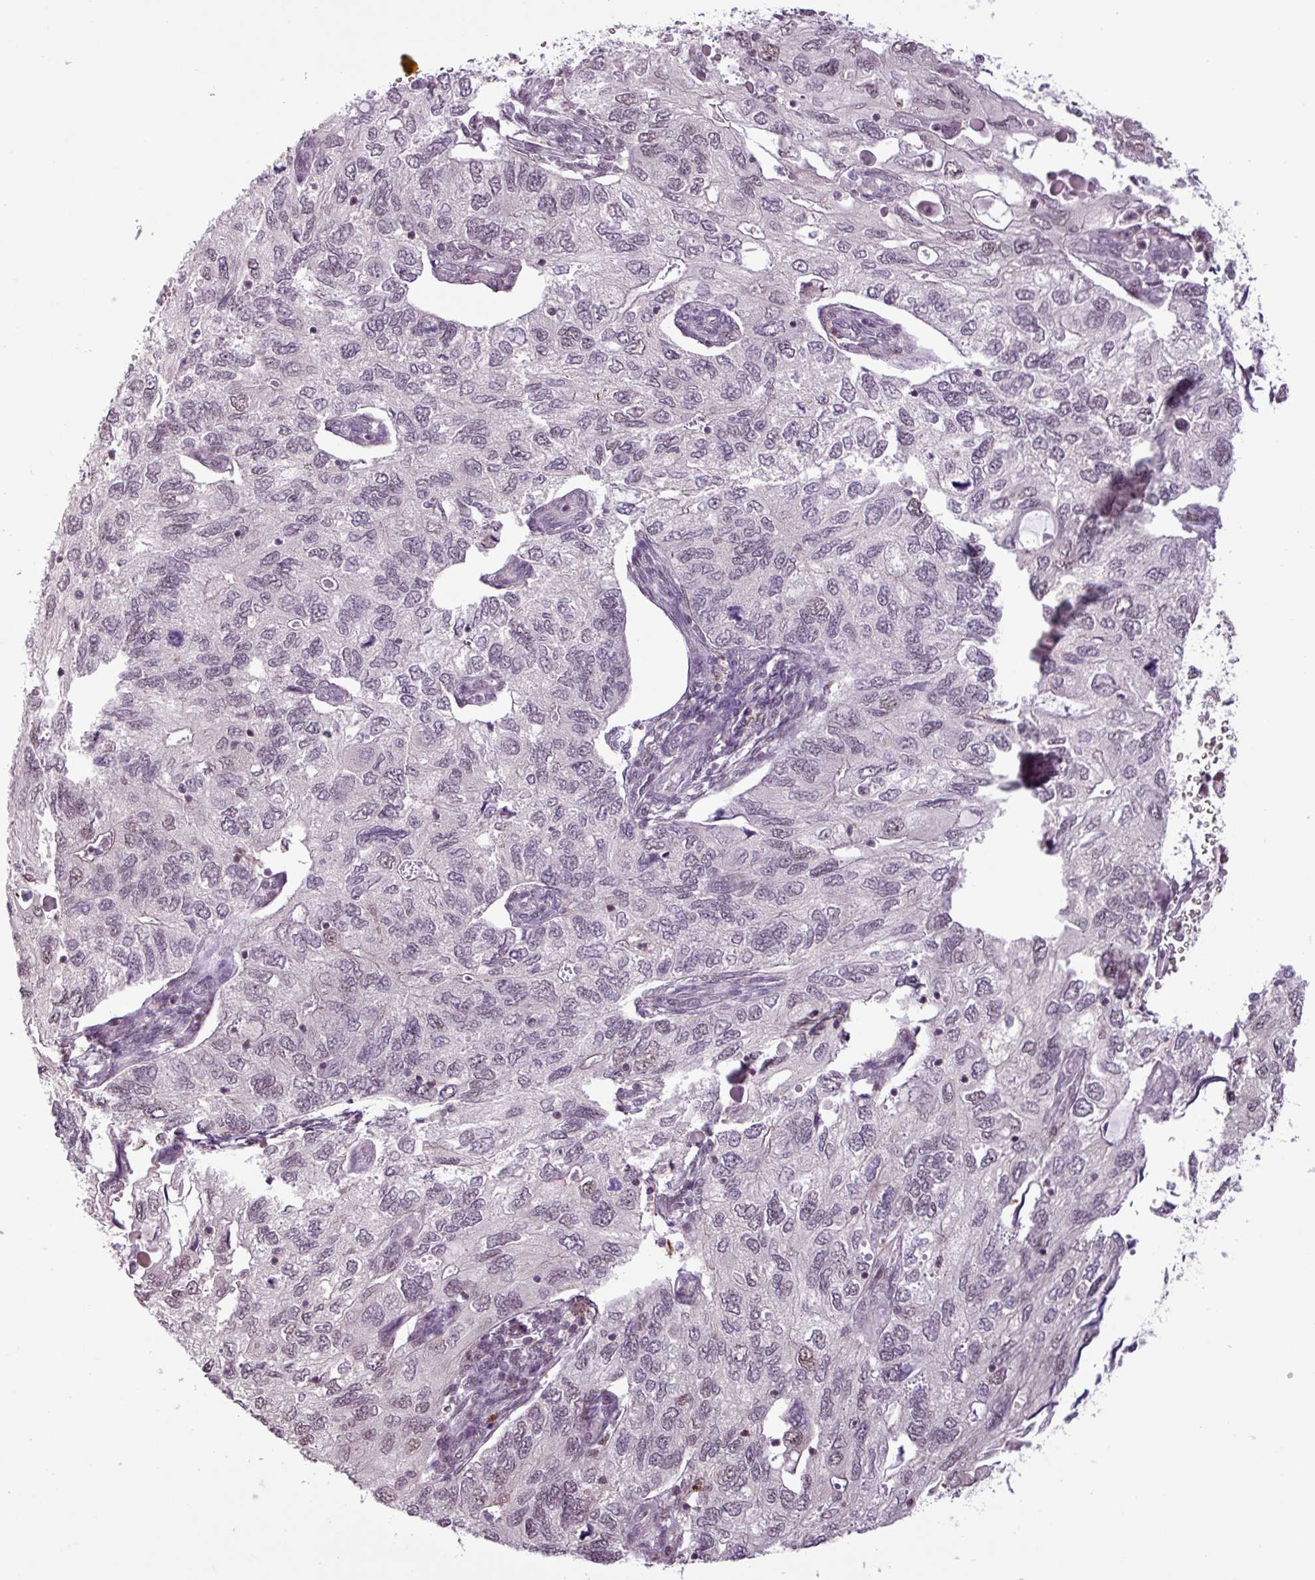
{"staining": {"intensity": "weak", "quantity": "<25%", "location": "nuclear"}, "tissue": "endometrial cancer", "cell_type": "Tumor cells", "image_type": "cancer", "snomed": [{"axis": "morphology", "description": "Carcinoma, NOS"}, {"axis": "topography", "description": "Uterus"}], "caption": "Immunohistochemistry (IHC) histopathology image of endometrial cancer (carcinoma) stained for a protein (brown), which demonstrates no positivity in tumor cells.", "gene": "NOTCH2", "patient": {"sex": "female", "age": 76}}